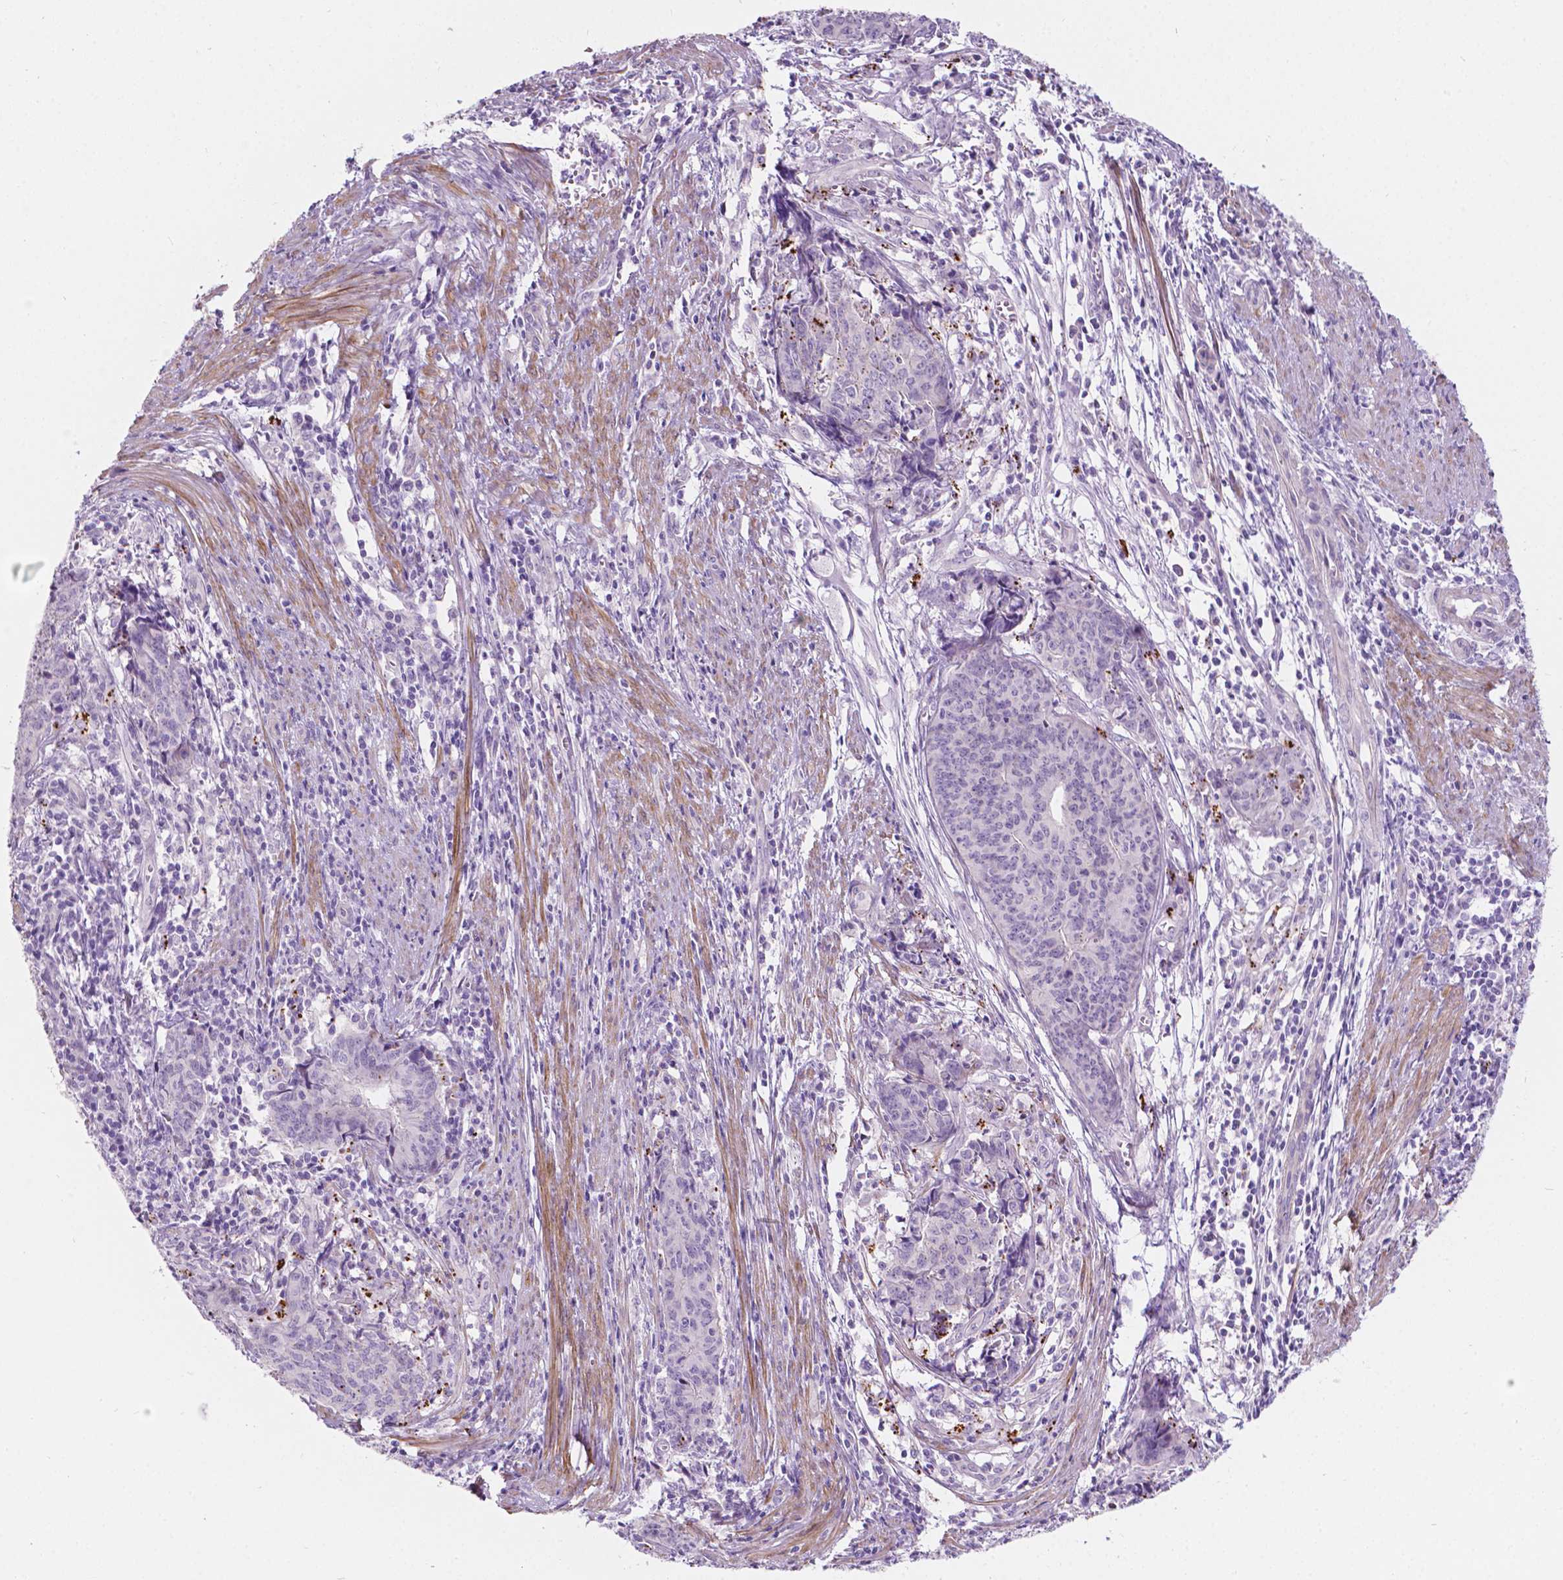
{"staining": {"intensity": "negative", "quantity": "none", "location": "none"}, "tissue": "endometrial cancer", "cell_type": "Tumor cells", "image_type": "cancer", "snomed": [{"axis": "morphology", "description": "Adenocarcinoma, NOS"}, {"axis": "topography", "description": "Endometrium"}], "caption": "High magnification brightfield microscopy of adenocarcinoma (endometrial) stained with DAB (brown) and counterstained with hematoxylin (blue): tumor cells show no significant positivity.", "gene": "NOS1AP", "patient": {"sex": "female", "age": 59}}